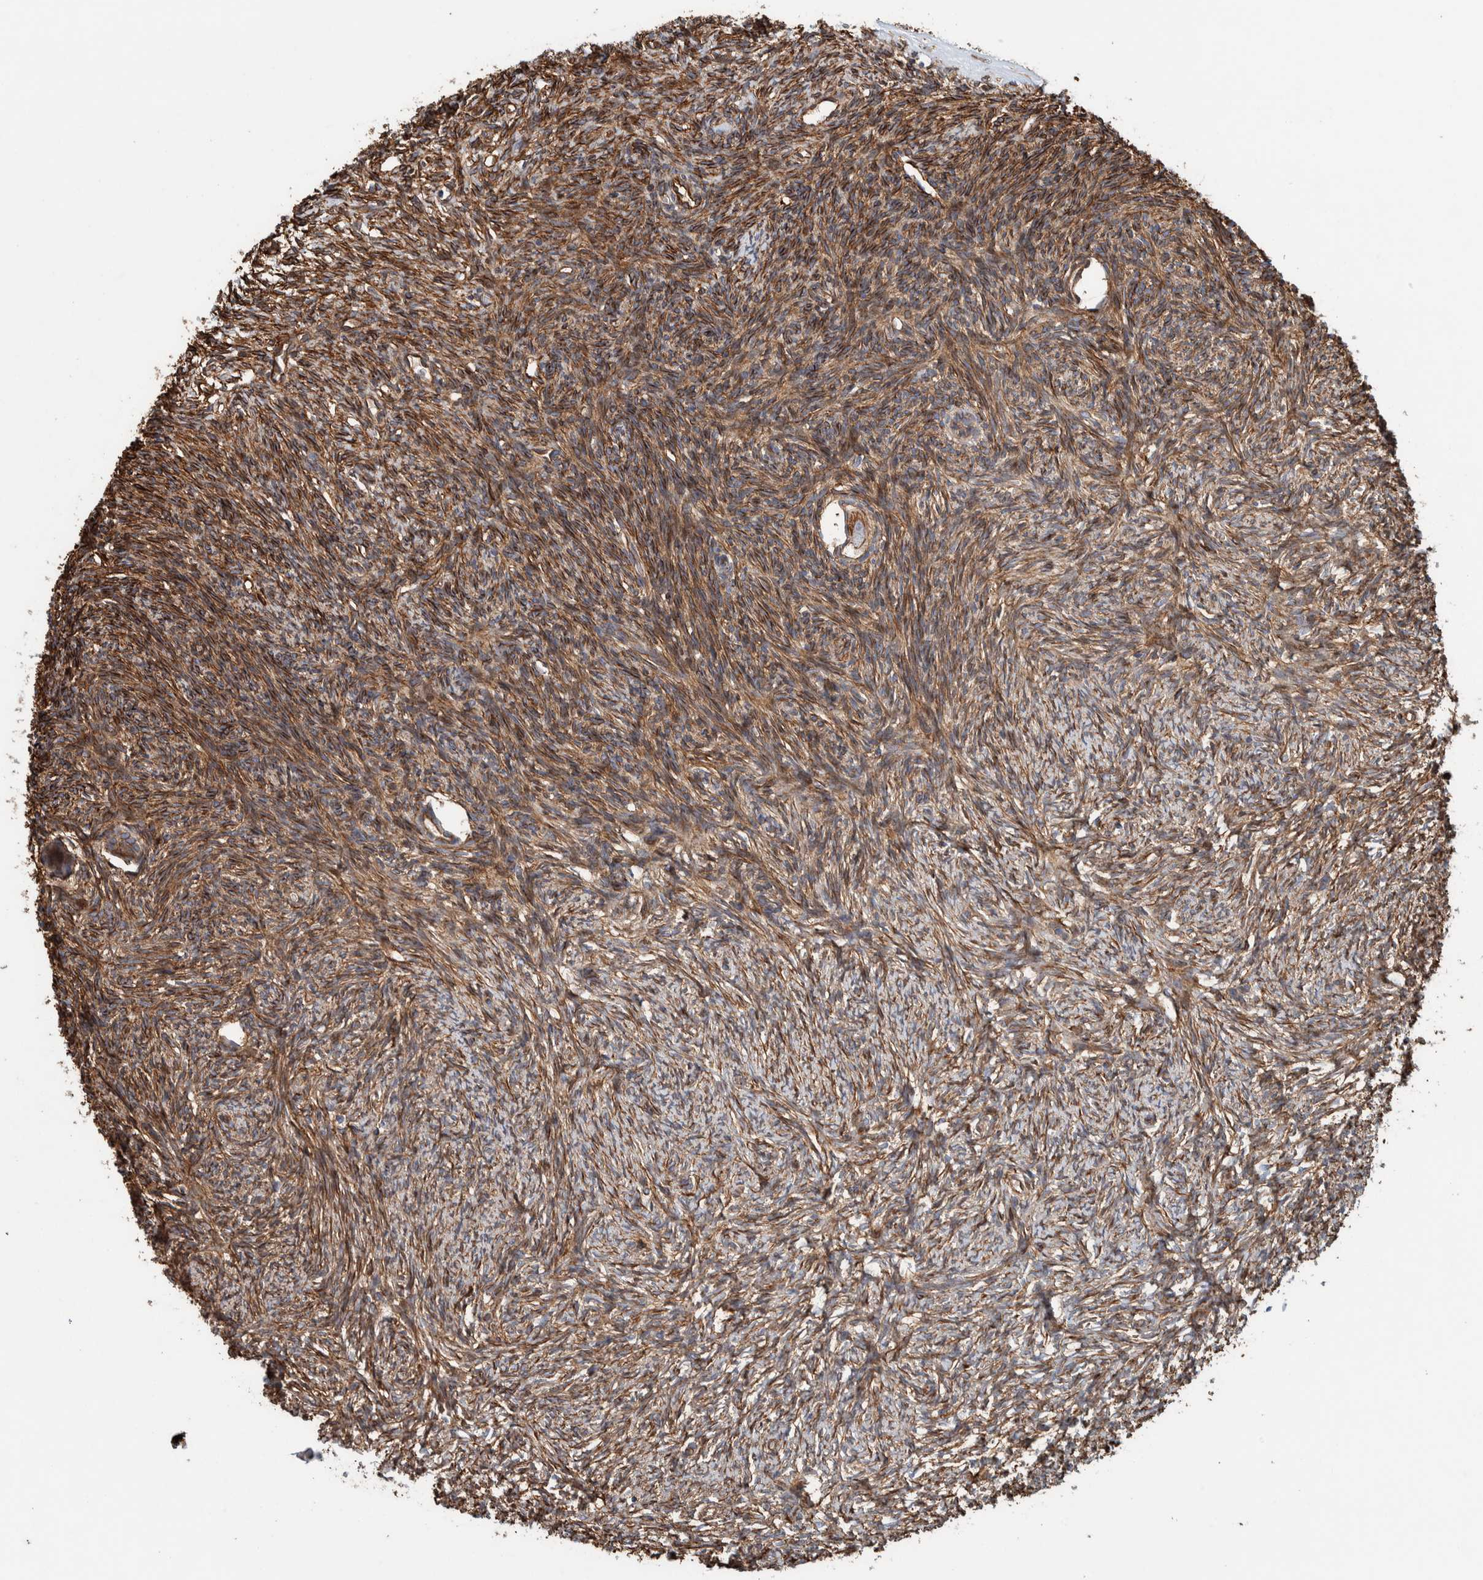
{"staining": {"intensity": "moderate", "quantity": ">75%", "location": "cytoplasmic/membranous"}, "tissue": "ovary", "cell_type": "Follicle cells", "image_type": "normal", "snomed": [{"axis": "morphology", "description": "Normal tissue, NOS"}, {"axis": "topography", "description": "Ovary"}], "caption": "This image reveals benign ovary stained with IHC to label a protein in brown. The cytoplasmic/membranous of follicle cells show moderate positivity for the protein. Nuclei are counter-stained blue.", "gene": "PKD1L1", "patient": {"sex": "female", "age": 34}}